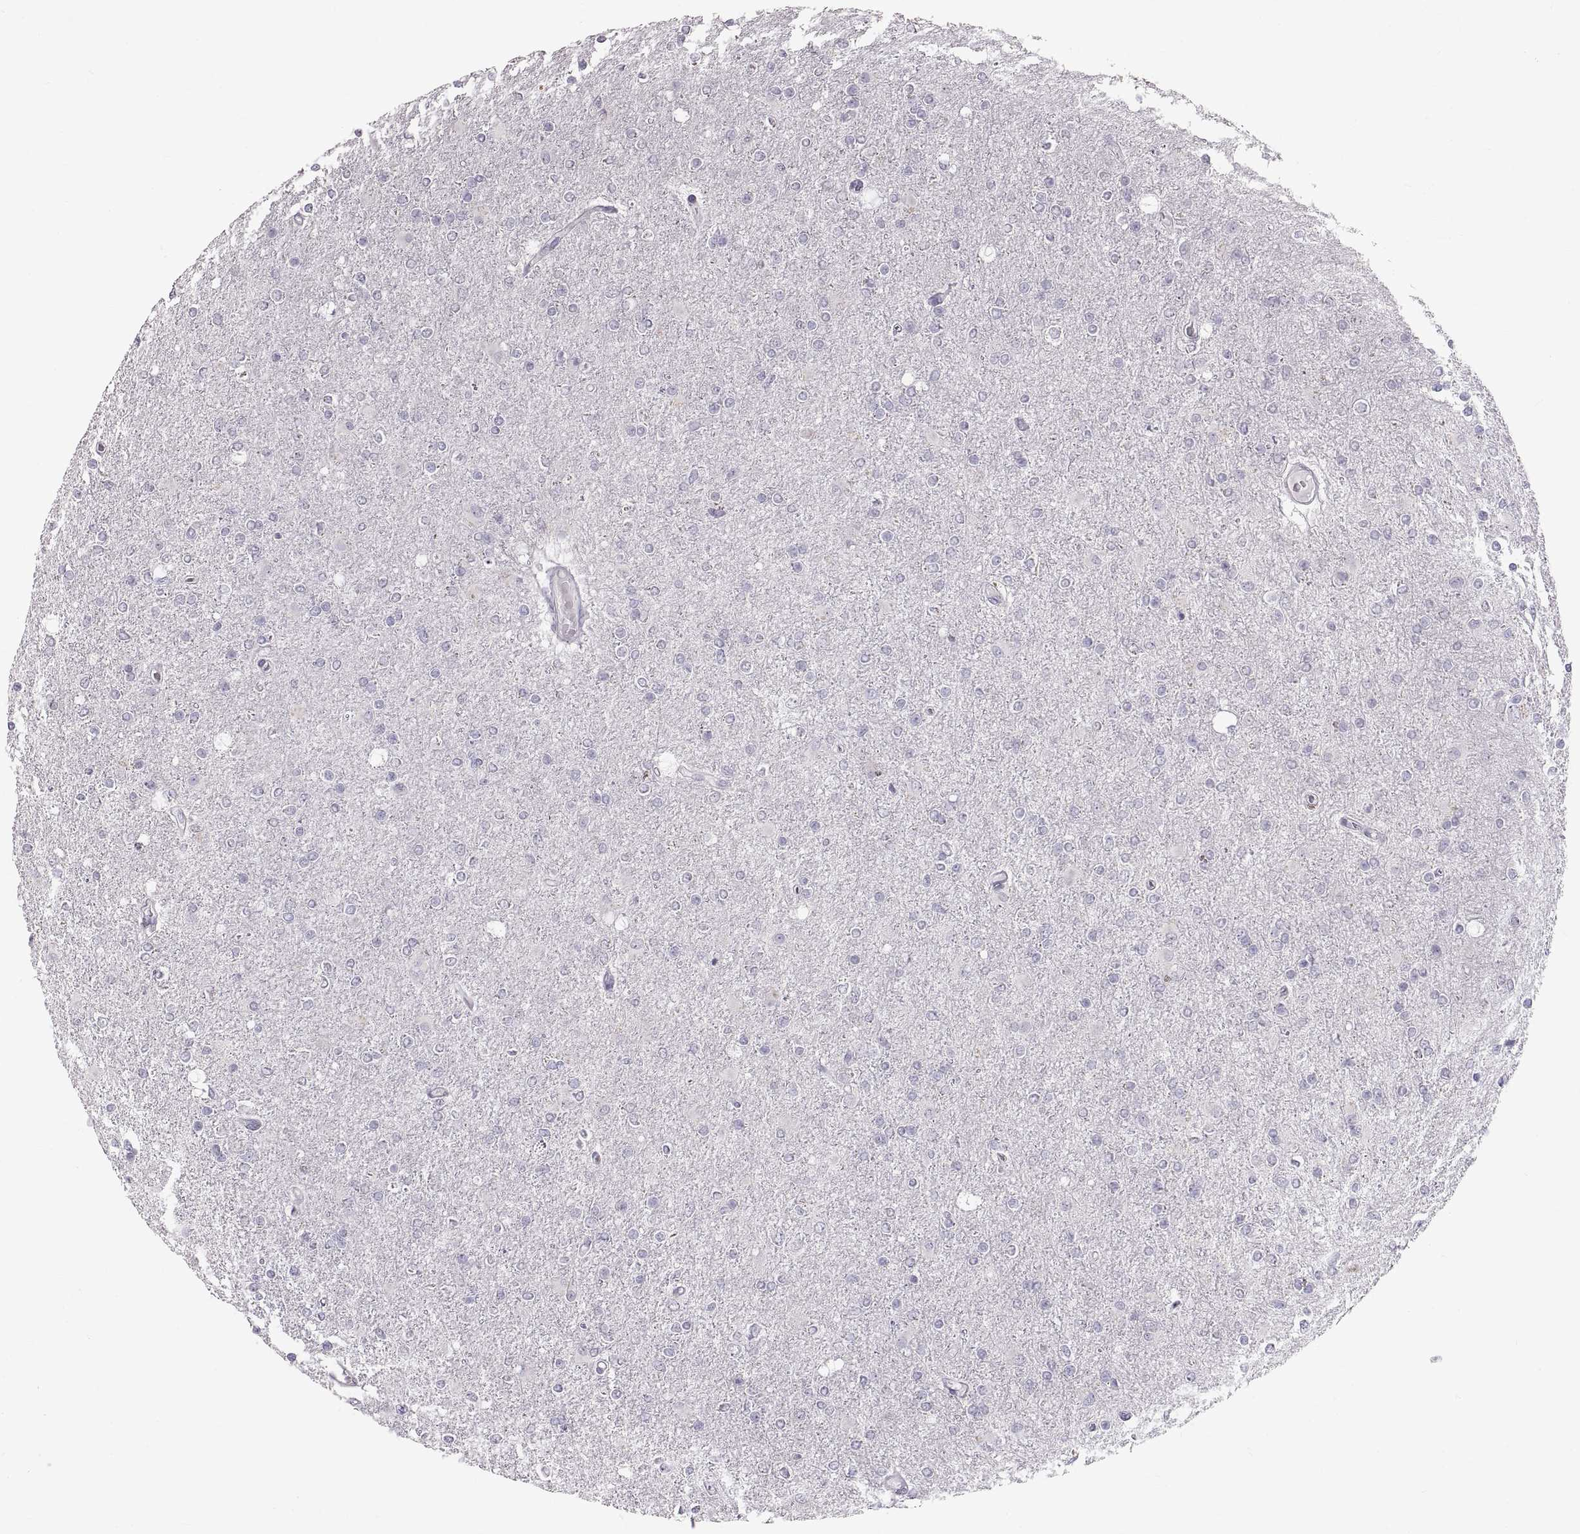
{"staining": {"intensity": "negative", "quantity": "none", "location": "none"}, "tissue": "glioma", "cell_type": "Tumor cells", "image_type": "cancer", "snomed": [{"axis": "morphology", "description": "Glioma, malignant, High grade"}, {"axis": "topography", "description": "Cerebral cortex"}], "caption": "This is an IHC image of human high-grade glioma (malignant). There is no expression in tumor cells.", "gene": "WBP2NL", "patient": {"sex": "male", "age": 70}}